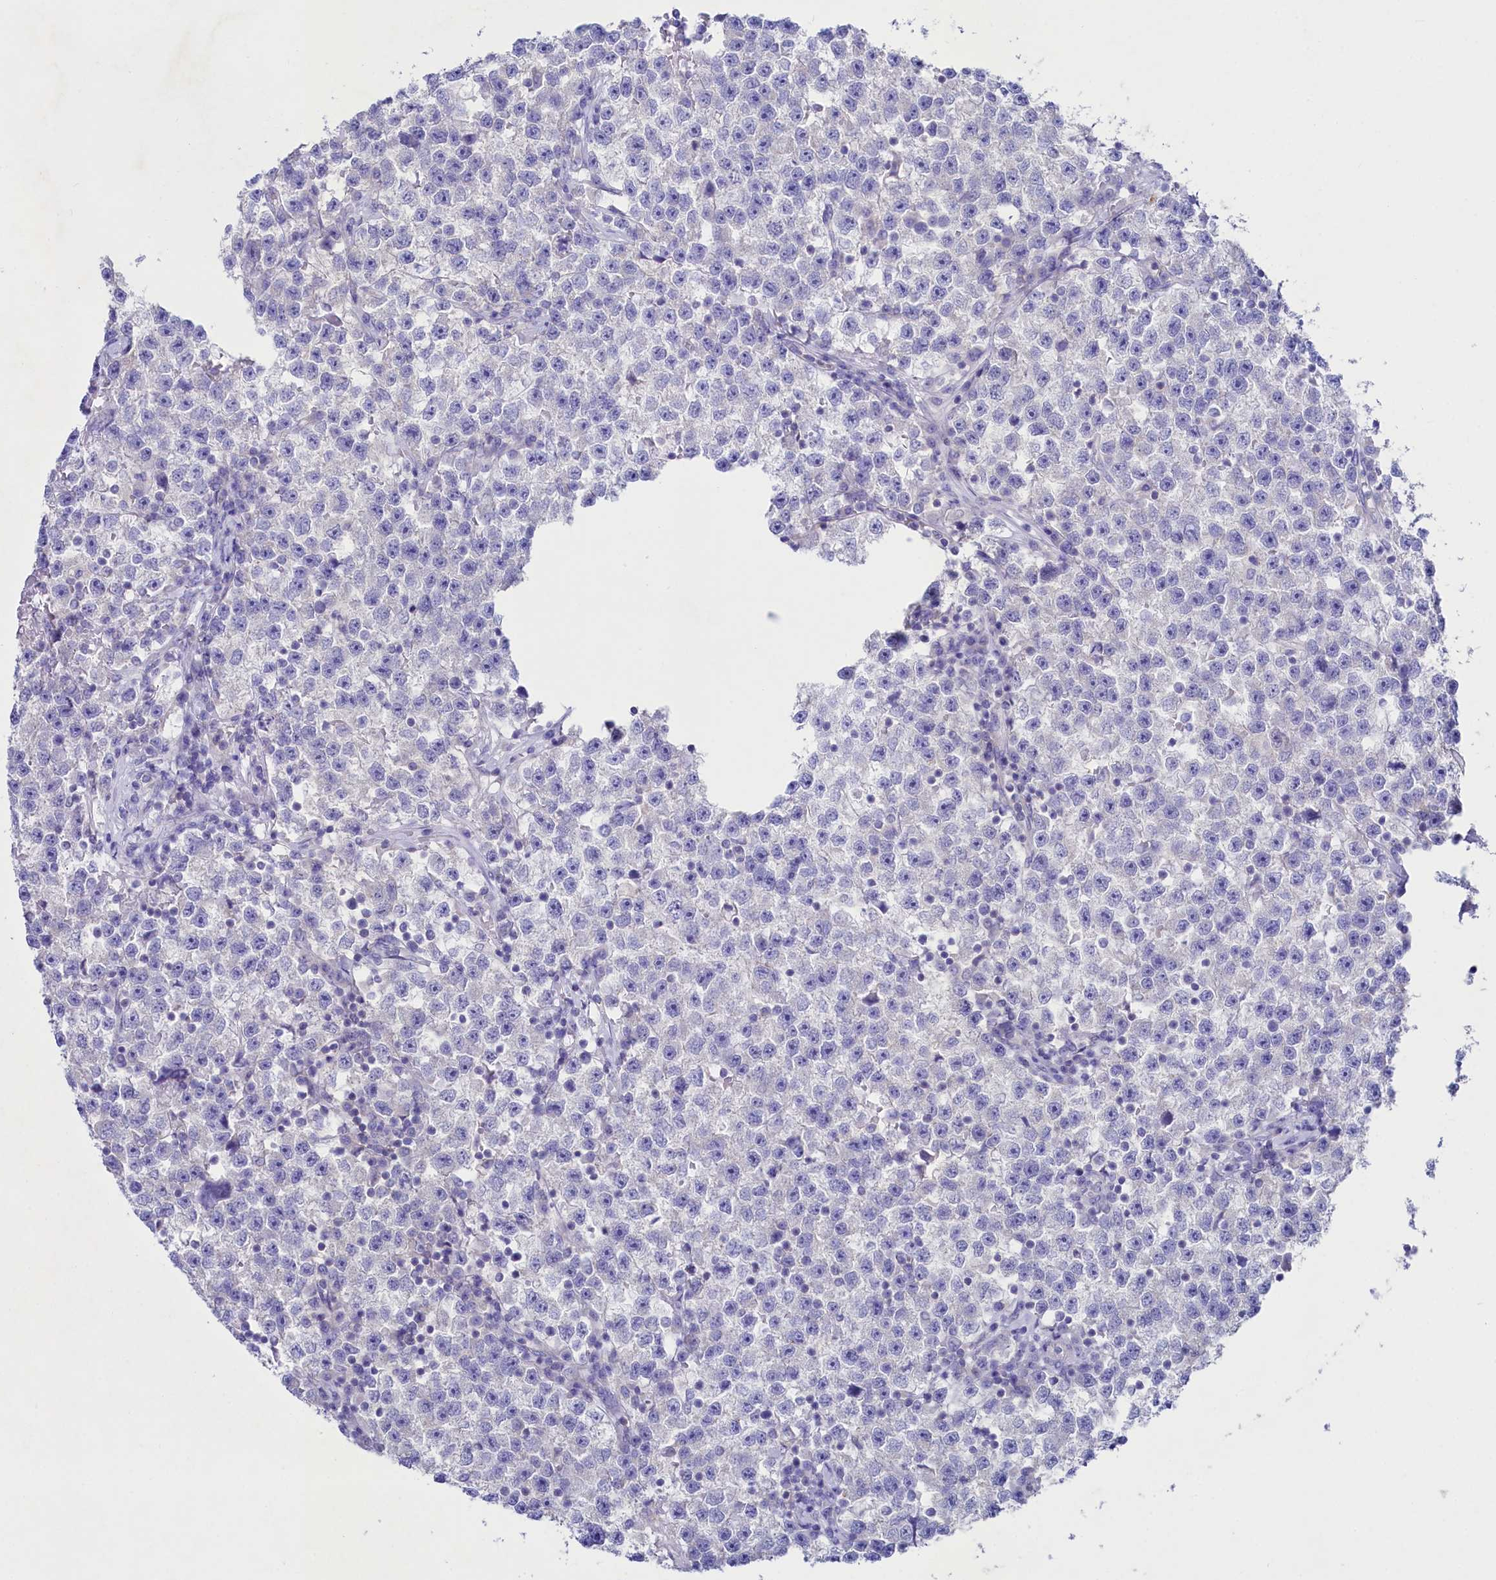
{"staining": {"intensity": "negative", "quantity": "none", "location": "none"}, "tissue": "testis cancer", "cell_type": "Tumor cells", "image_type": "cancer", "snomed": [{"axis": "morphology", "description": "Seminoma, NOS"}, {"axis": "topography", "description": "Testis"}], "caption": "Human testis cancer stained for a protein using IHC demonstrates no expression in tumor cells.", "gene": "VPS26B", "patient": {"sex": "male", "age": 22}}